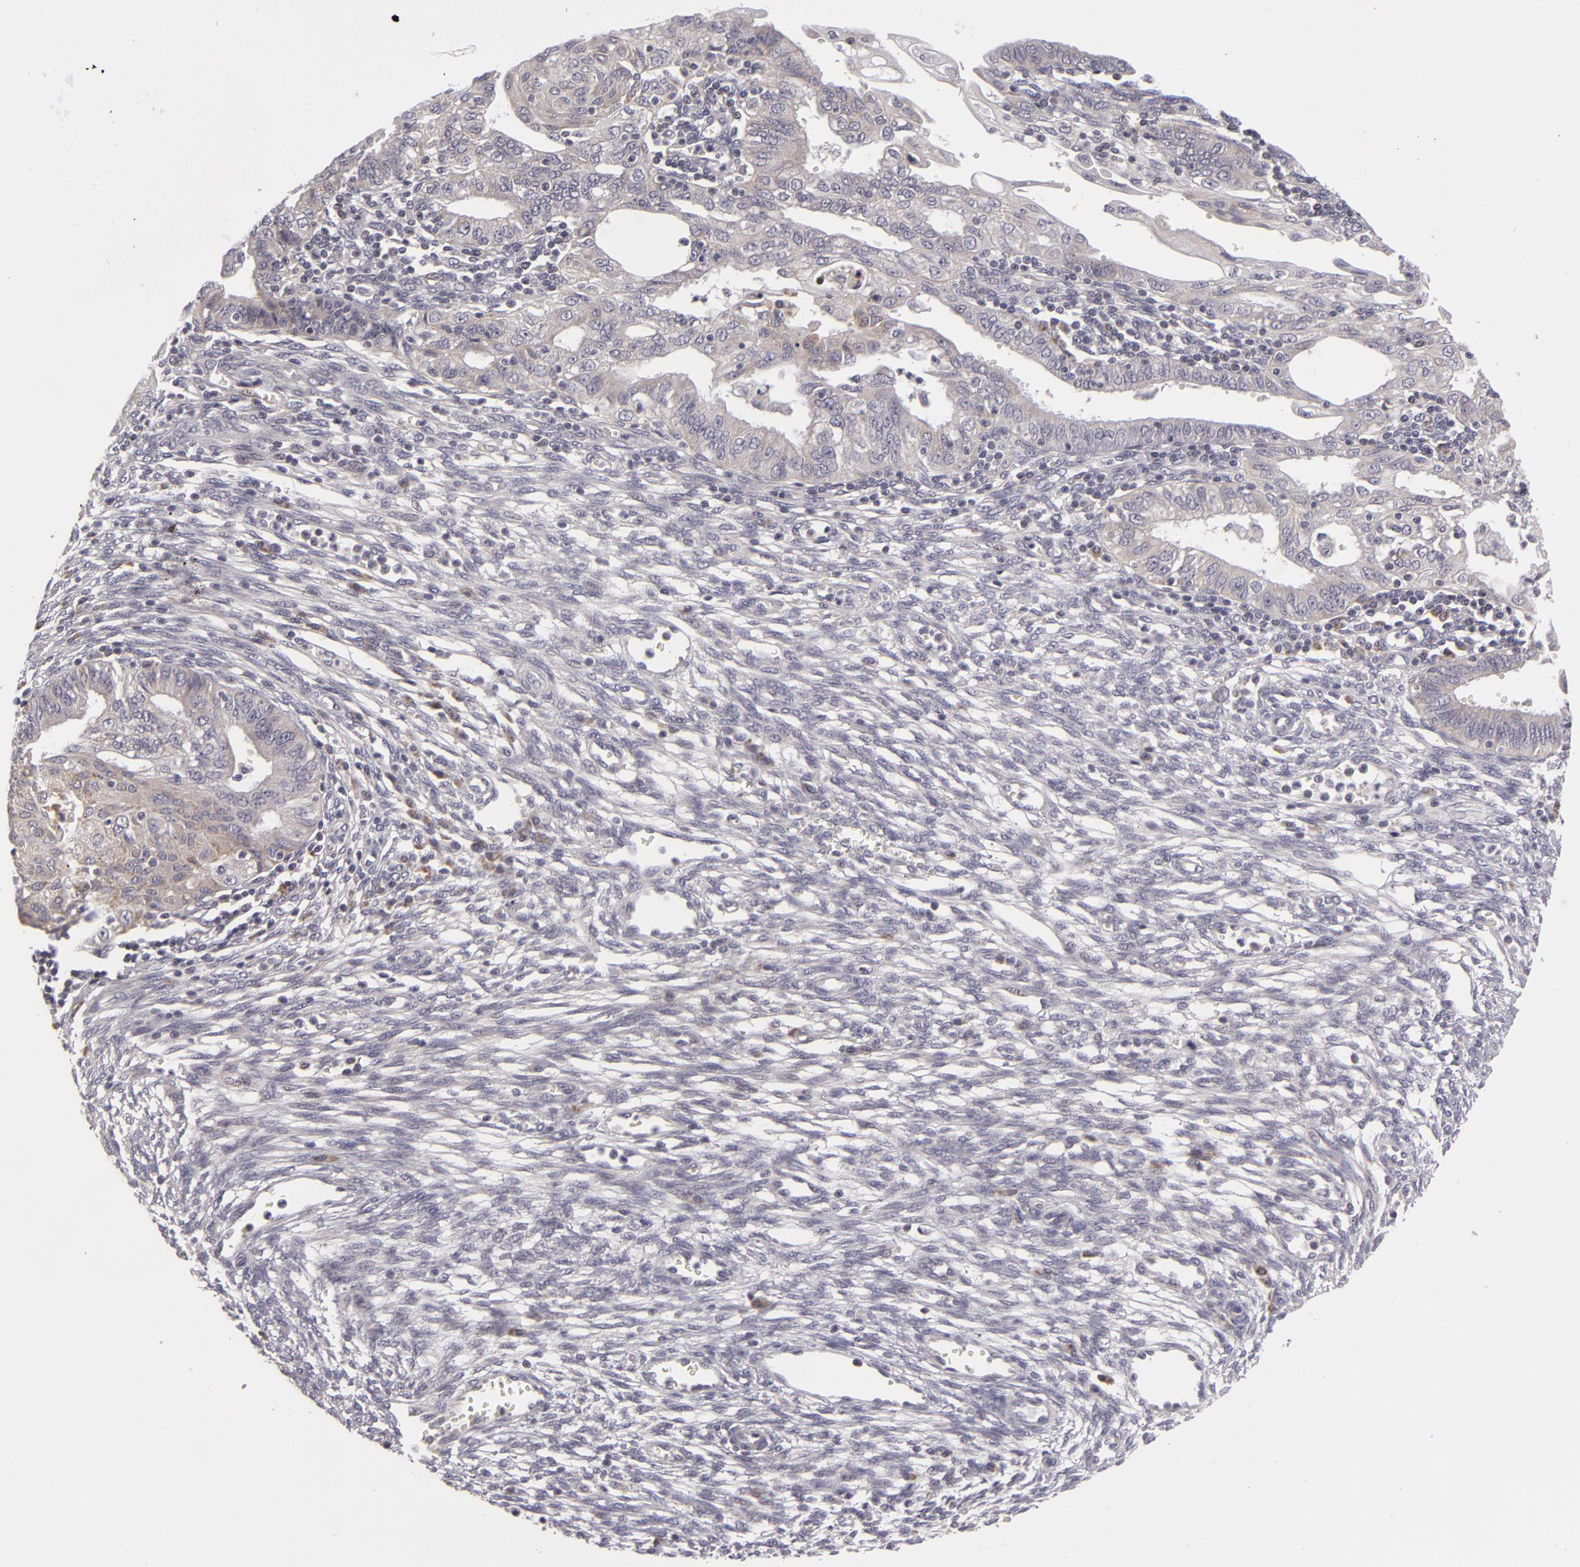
{"staining": {"intensity": "weak", "quantity": "<25%", "location": "cytoplasmic/membranous"}, "tissue": "endometrial cancer", "cell_type": "Tumor cells", "image_type": "cancer", "snomed": [{"axis": "morphology", "description": "Adenocarcinoma, NOS"}, {"axis": "topography", "description": "Endometrium"}], "caption": "A photomicrograph of adenocarcinoma (endometrial) stained for a protein exhibits no brown staining in tumor cells.", "gene": "ATP2B3", "patient": {"sex": "female", "age": 51}}